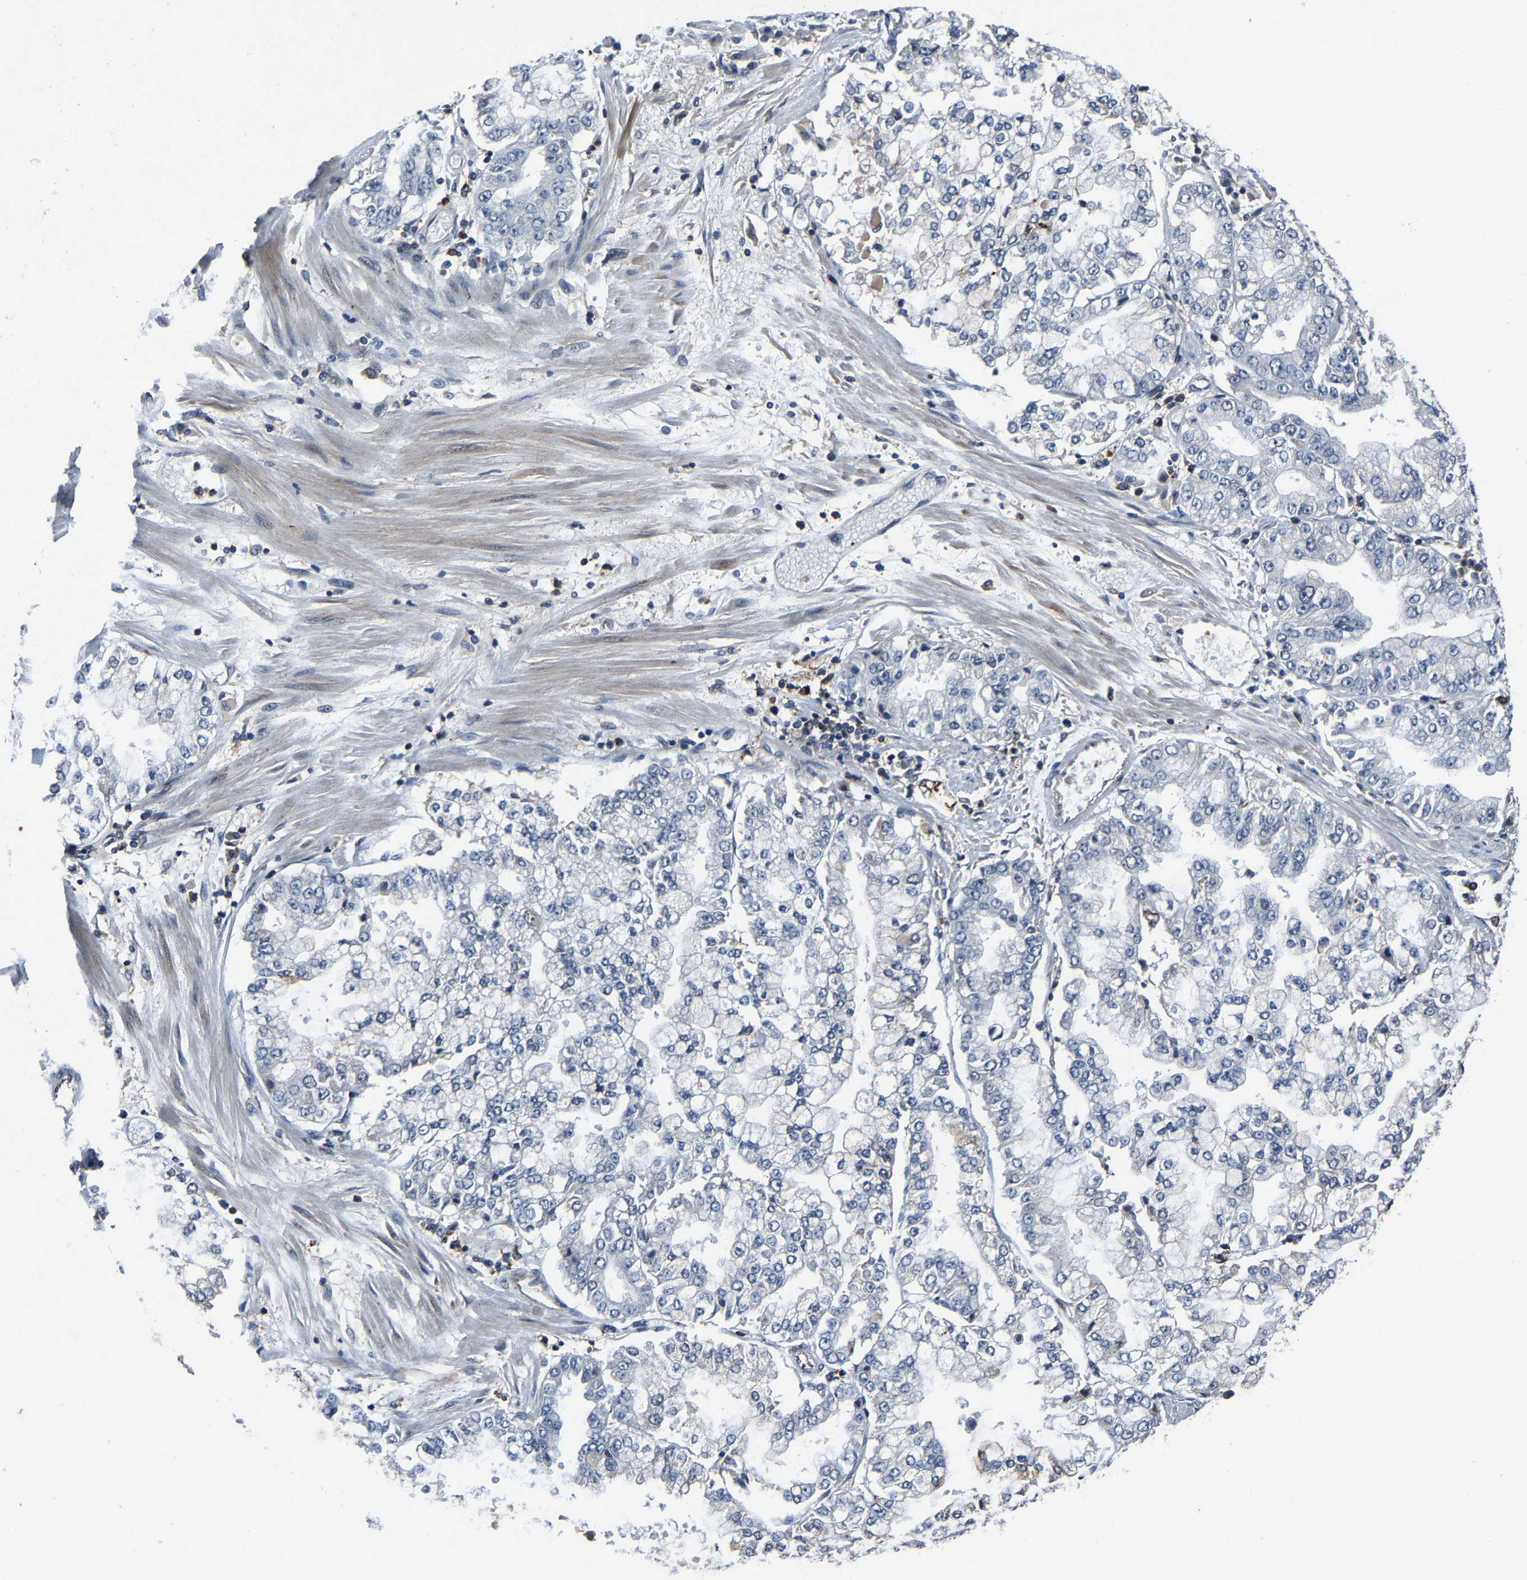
{"staining": {"intensity": "negative", "quantity": "none", "location": "none"}, "tissue": "stomach cancer", "cell_type": "Tumor cells", "image_type": "cancer", "snomed": [{"axis": "morphology", "description": "Adenocarcinoma, NOS"}, {"axis": "topography", "description": "Stomach"}], "caption": "Immunohistochemical staining of human stomach cancer shows no significant expression in tumor cells.", "gene": "PCNX2", "patient": {"sex": "male", "age": 76}}